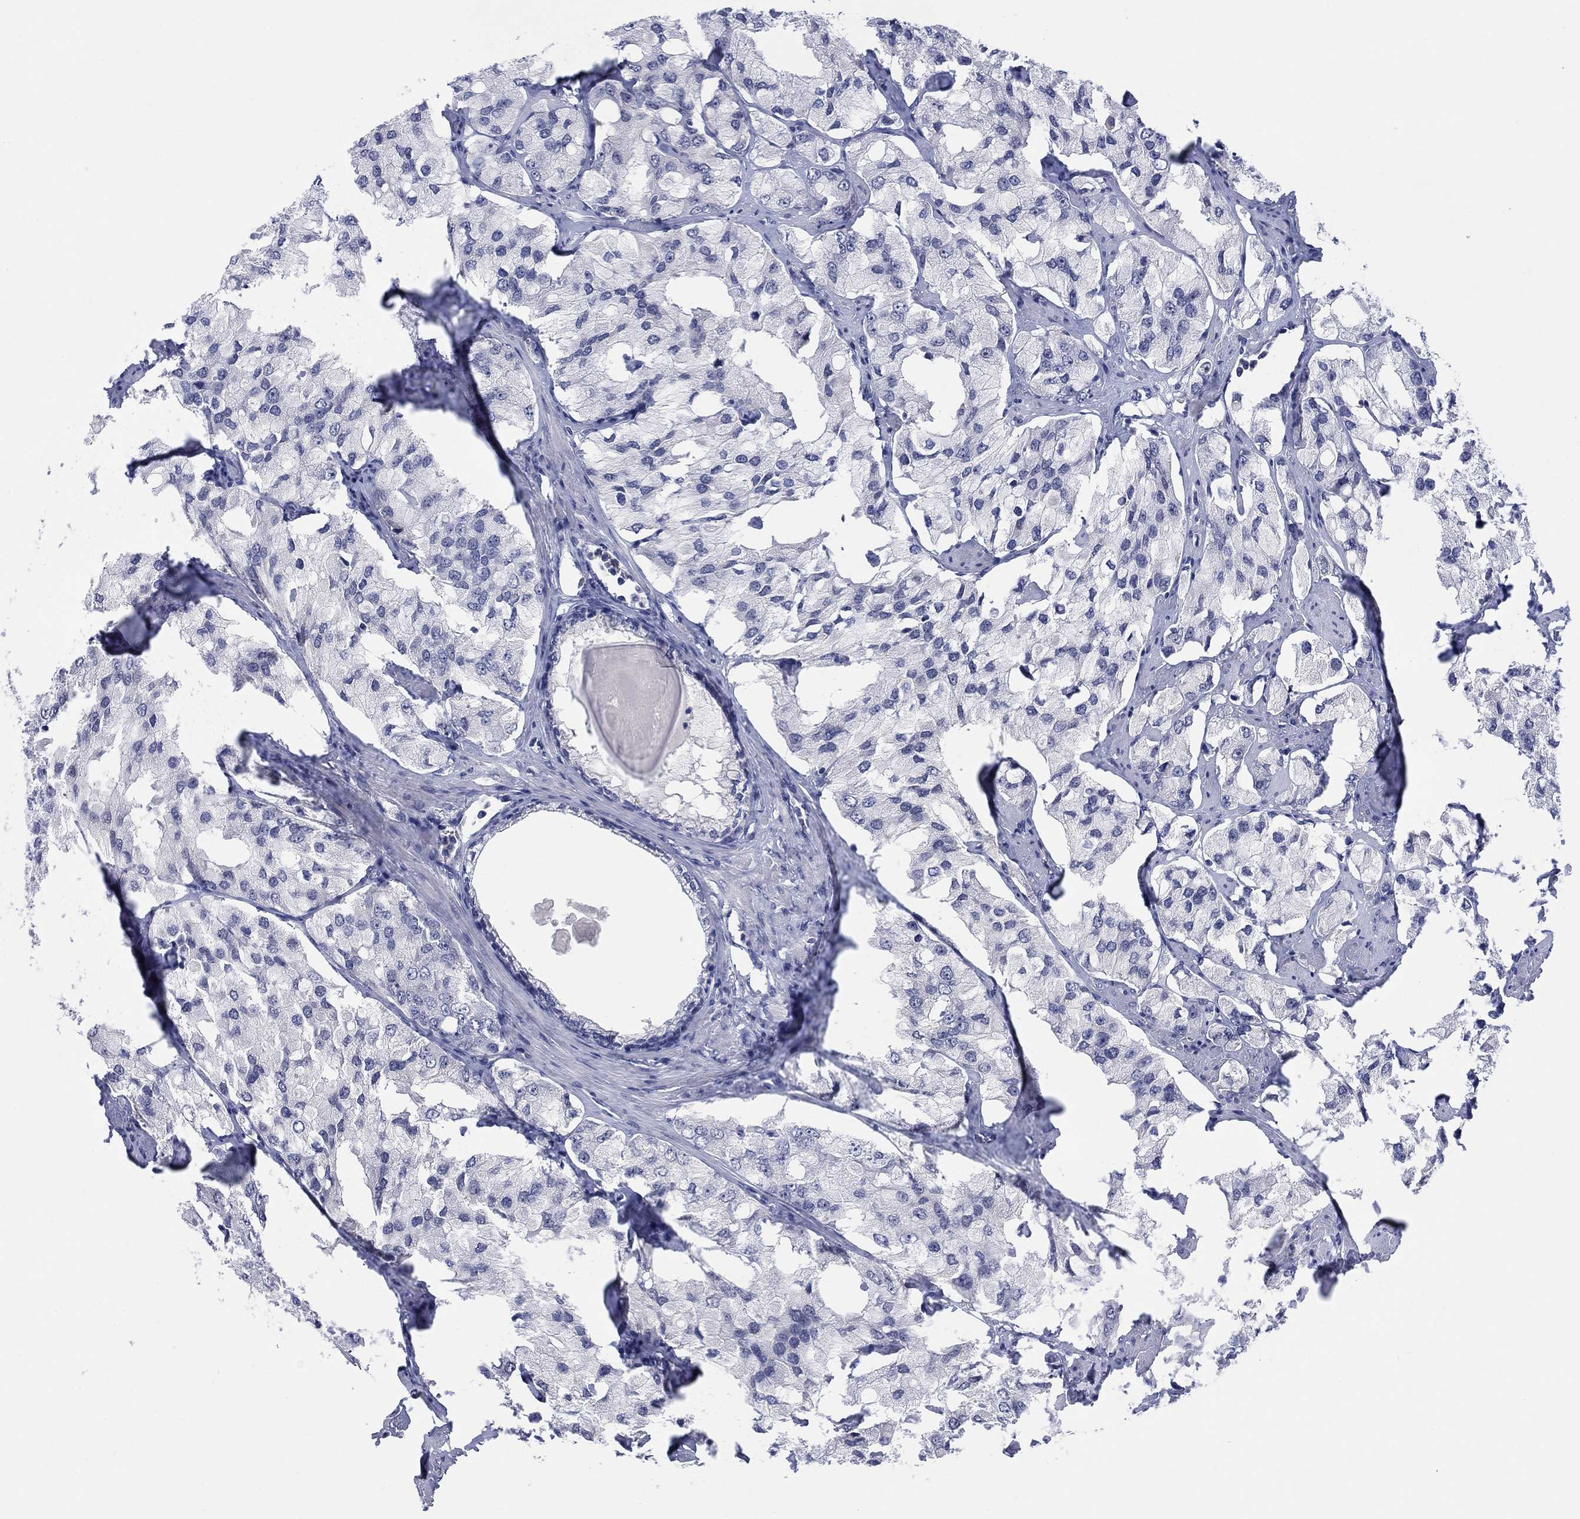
{"staining": {"intensity": "negative", "quantity": "none", "location": "none"}, "tissue": "prostate cancer", "cell_type": "Tumor cells", "image_type": "cancer", "snomed": [{"axis": "morphology", "description": "Adenocarcinoma, NOS"}, {"axis": "topography", "description": "Prostate and seminal vesicle, NOS"}, {"axis": "topography", "description": "Prostate"}], "caption": "The immunohistochemistry image has no significant positivity in tumor cells of adenocarcinoma (prostate) tissue.", "gene": "FER1L6", "patient": {"sex": "male", "age": 64}}